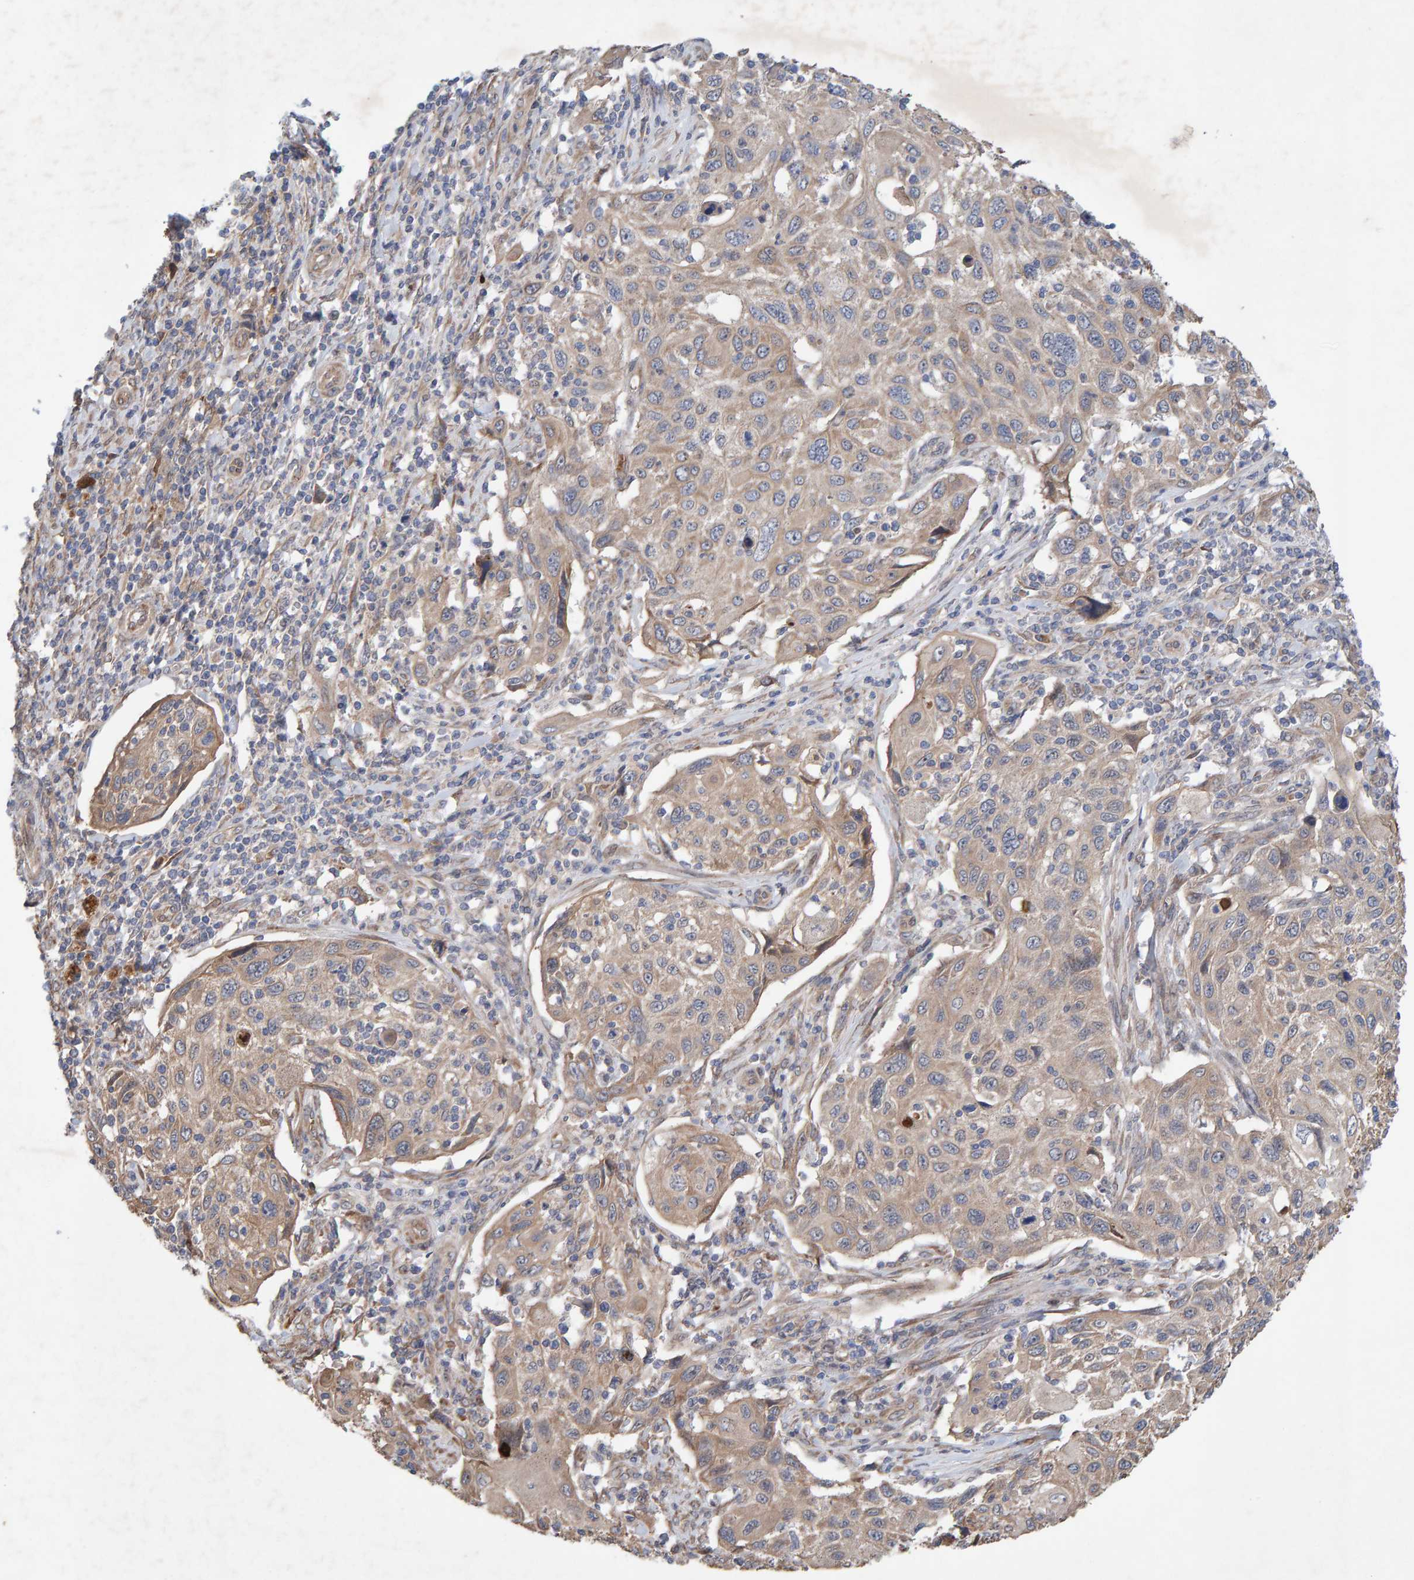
{"staining": {"intensity": "weak", "quantity": ">75%", "location": "cytoplasmic/membranous"}, "tissue": "cervical cancer", "cell_type": "Tumor cells", "image_type": "cancer", "snomed": [{"axis": "morphology", "description": "Squamous cell carcinoma, NOS"}, {"axis": "topography", "description": "Cervix"}], "caption": "Immunohistochemistry of human cervical cancer exhibits low levels of weak cytoplasmic/membranous staining in approximately >75% of tumor cells.", "gene": "LRSAM1", "patient": {"sex": "female", "age": 70}}